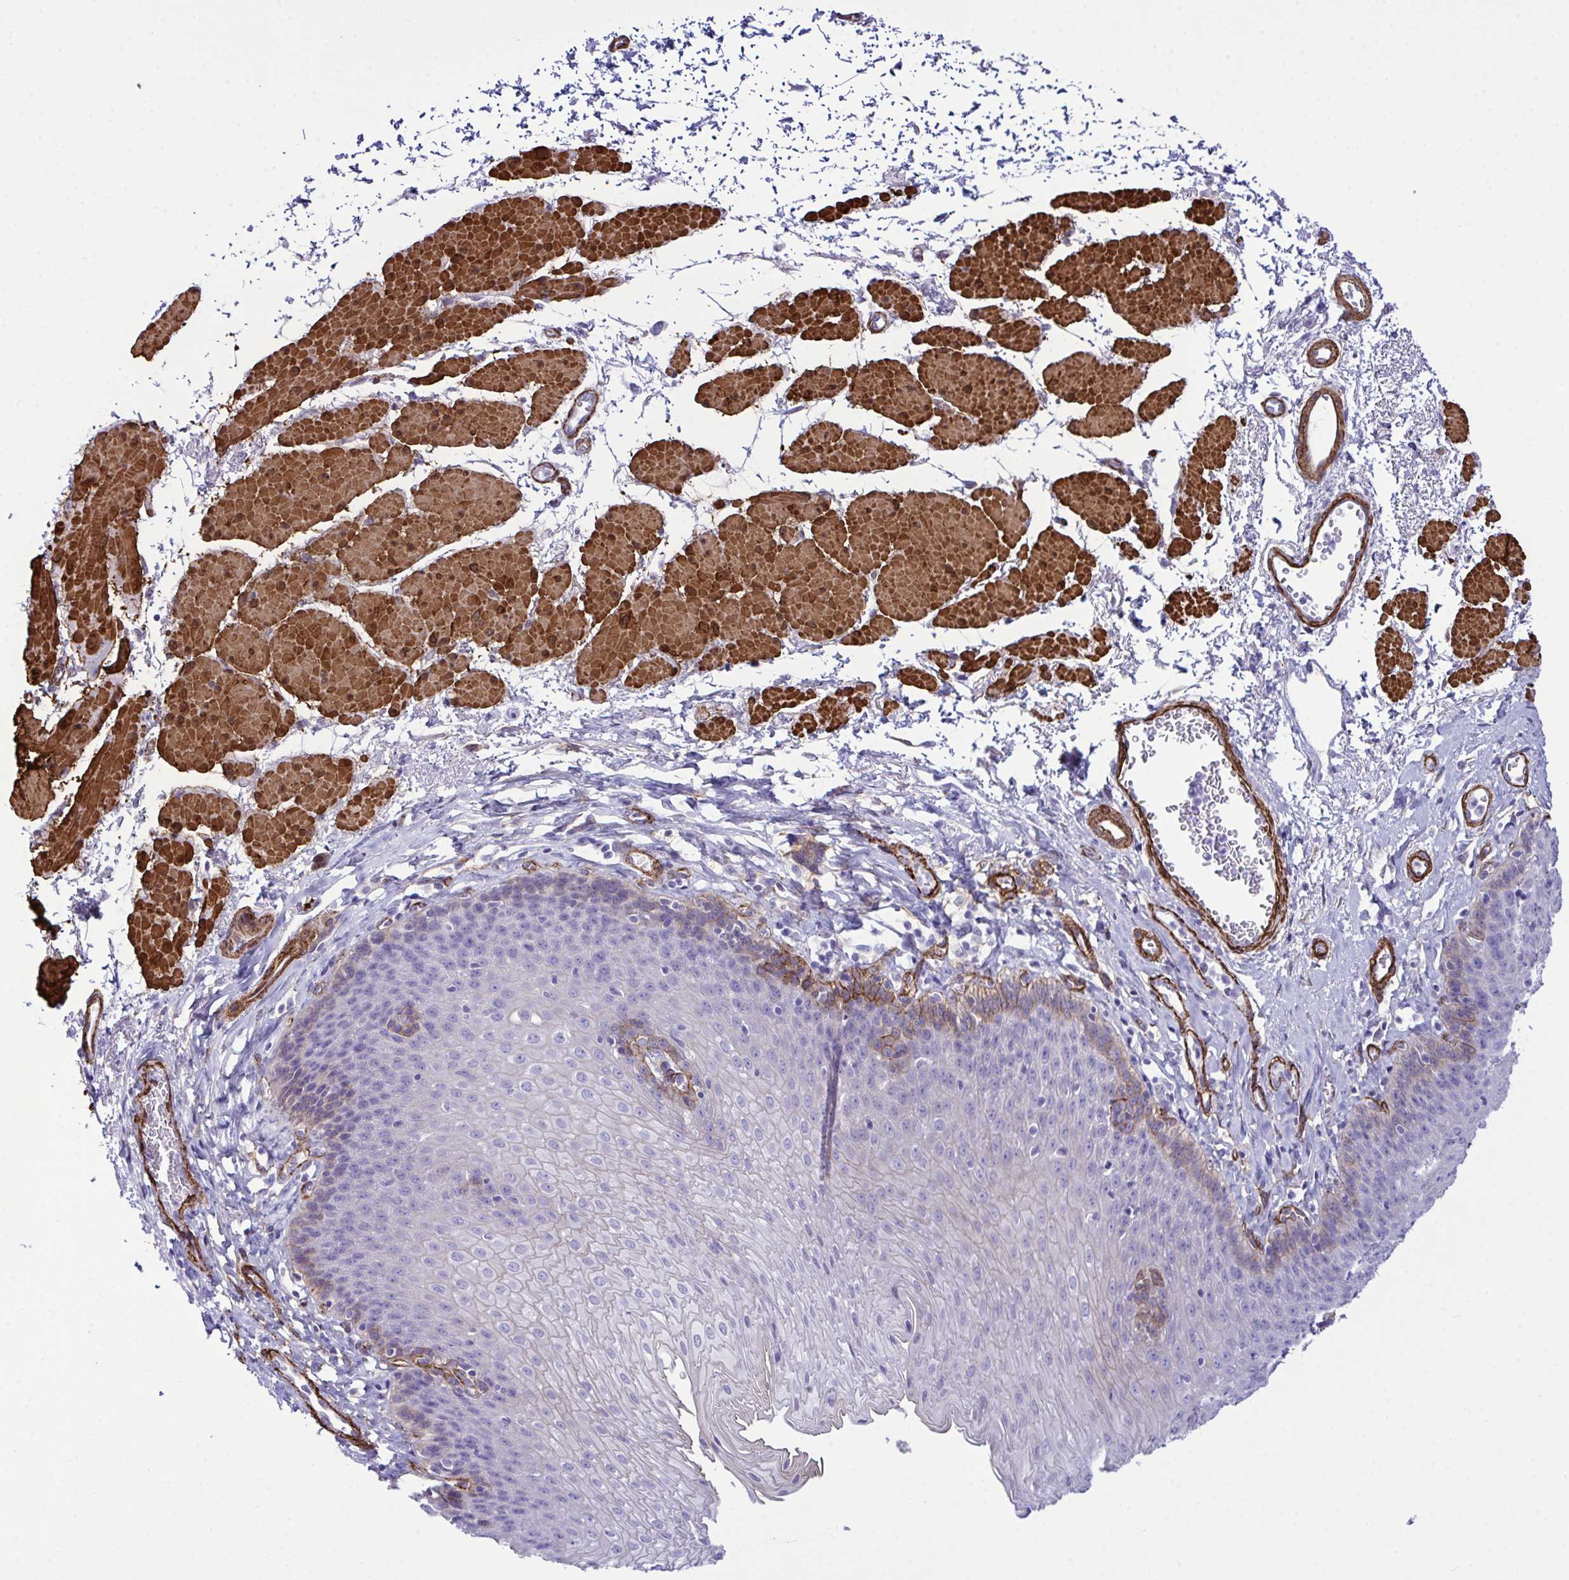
{"staining": {"intensity": "moderate", "quantity": "<25%", "location": "cytoplasmic/membranous"}, "tissue": "esophagus", "cell_type": "Squamous epithelial cells", "image_type": "normal", "snomed": [{"axis": "morphology", "description": "Normal tissue, NOS"}, {"axis": "topography", "description": "Esophagus"}], "caption": "High-magnification brightfield microscopy of benign esophagus stained with DAB (brown) and counterstained with hematoxylin (blue). squamous epithelial cells exhibit moderate cytoplasmic/membranous expression is appreciated in approximately<25% of cells. (brown staining indicates protein expression, while blue staining denotes nuclei).", "gene": "SYNPO2L", "patient": {"sex": "female", "age": 81}}